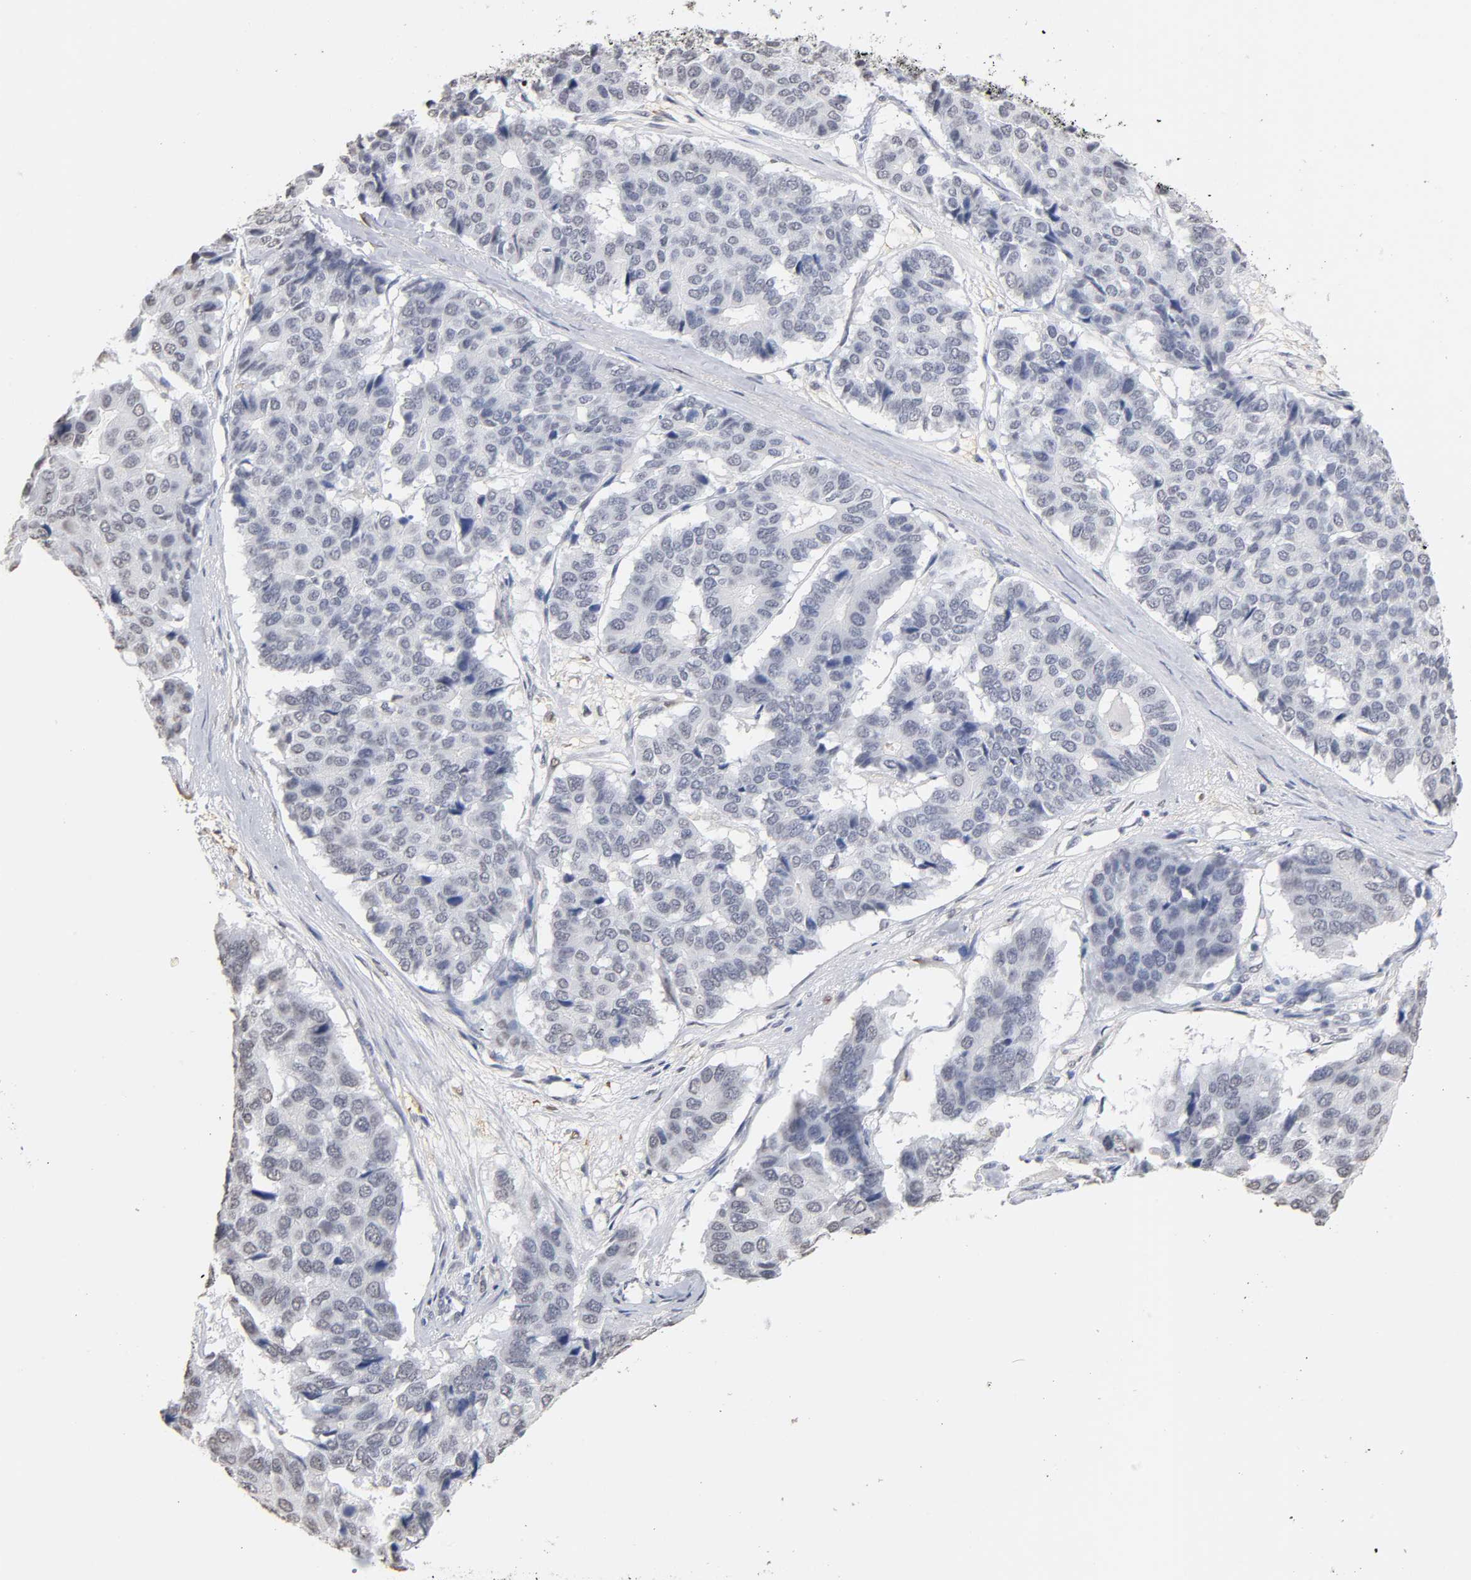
{"staining": {"intensity": "negative", "quantity": "none", "location": "none"}, "tissue": "pancreatic cancer", "cell_type": "Tumor cells", "image_type": "cancer", "snomed": [{"axis": "morphology", "description": "Adenocarcinoma, NOS"}, {"axis": "topography", "description": "Pancreas"}], "caption": "Tumor cells show no significant protein expression in adenocarcinoma (pancreatic). (DAB (3,3'-diaminobenzidine) immunohistochemistry visualized using brightfield microscopy, high magnification).", "gene": "CRABP2", "patient": {"sex": "male", "age": 50}}